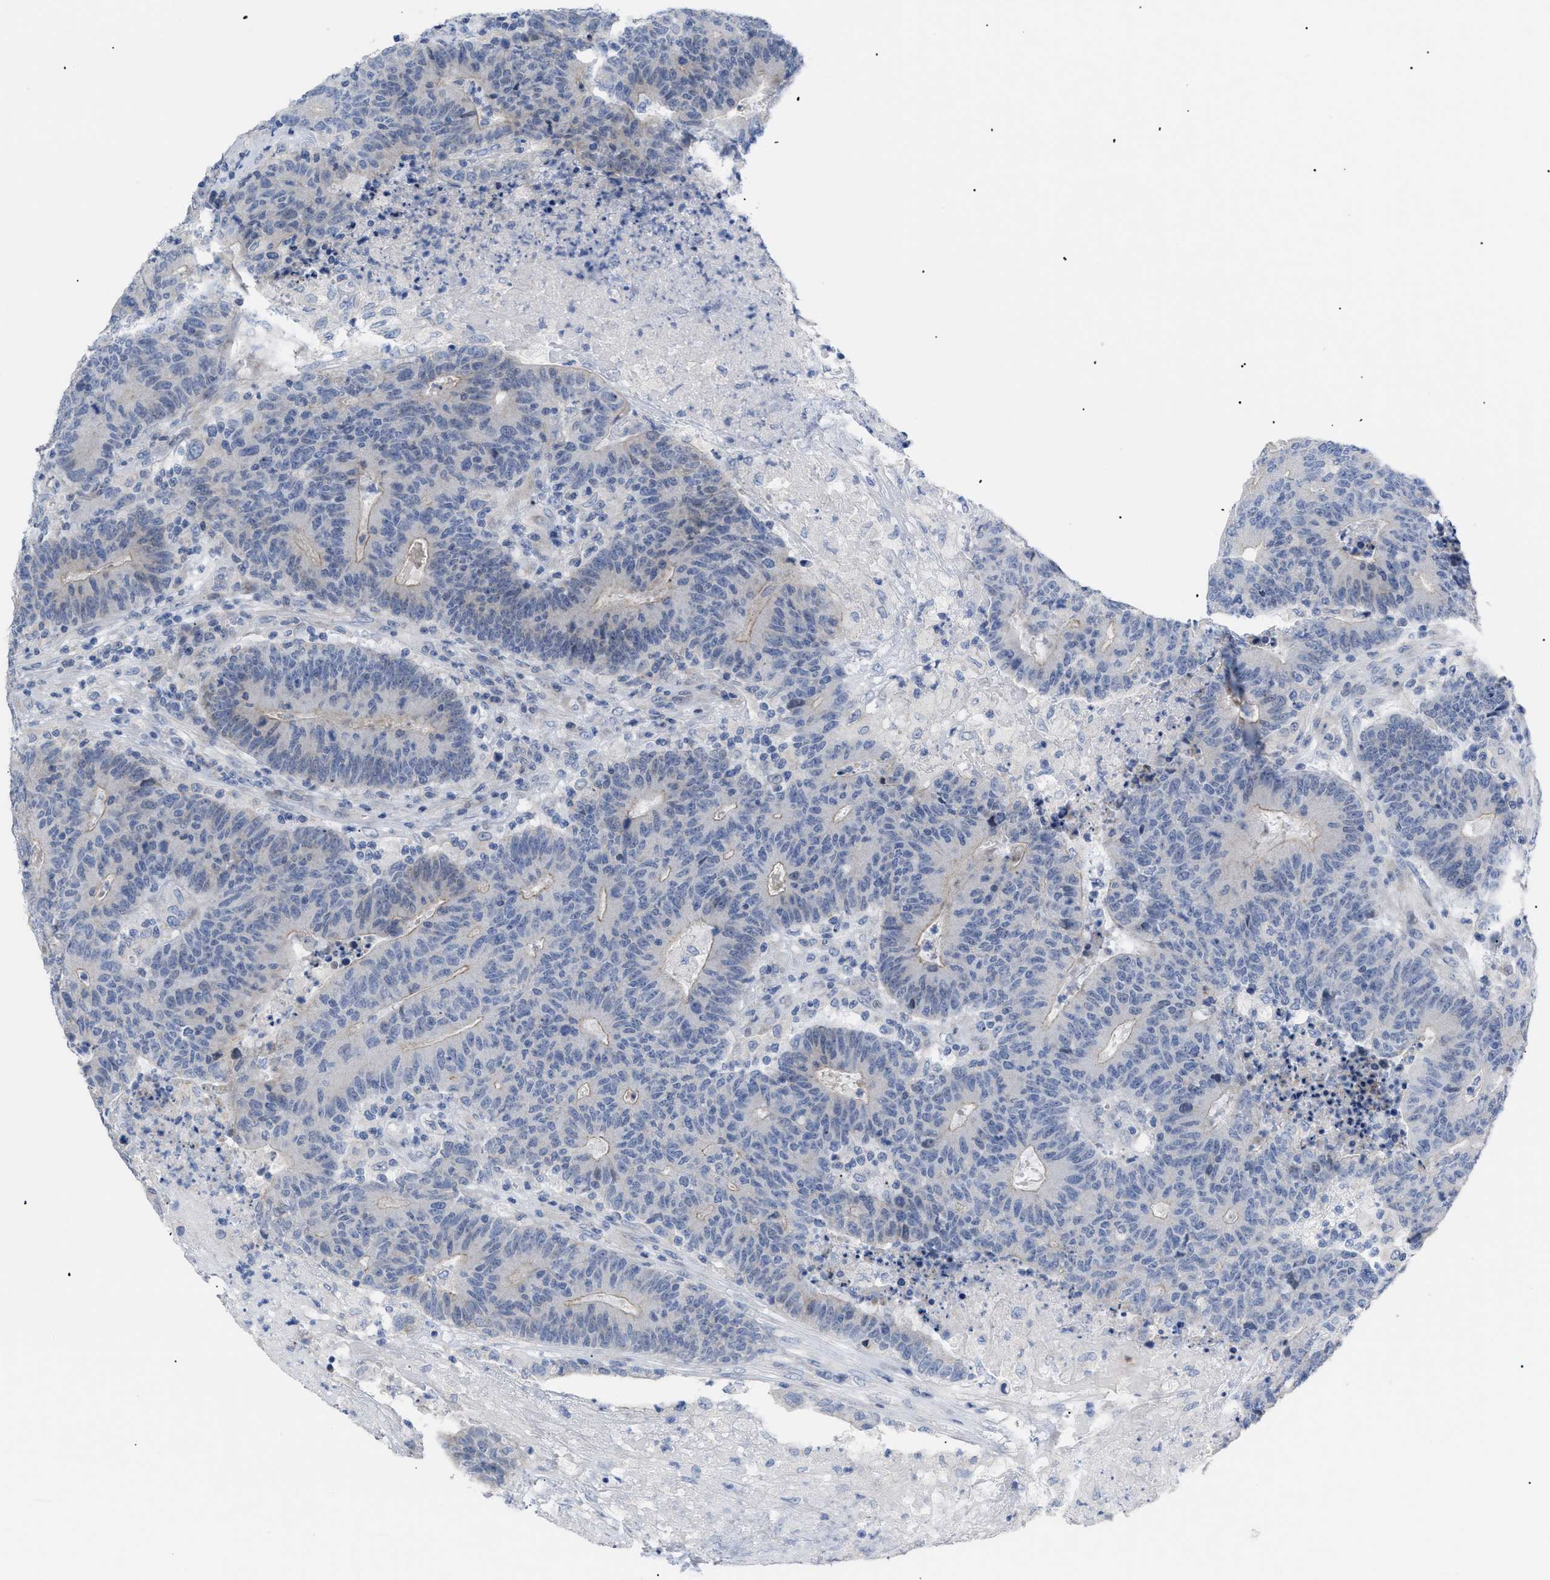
{"staining": {"intensity": "negative", "quantity": "none", "location": "none"}, "tissue": "colorectal cancer", "cell_type": "Tumor cells", "image_type": "cancer", "snomed": [{"axis": "morphology", "description": "Normal tissue, NOS"}, {"axis": "morphology", "description": "Adenocarcinoma, NOS"}, {"axis": "topography", "description": "Colon"}], "caption": "This is an immunohistochemistry micrograph of colorectal cancer (adenocarcinoma). There is no expression in tumor cells.", "gene": "CAV3", "patient": {"sex": "female", "age": 75}}